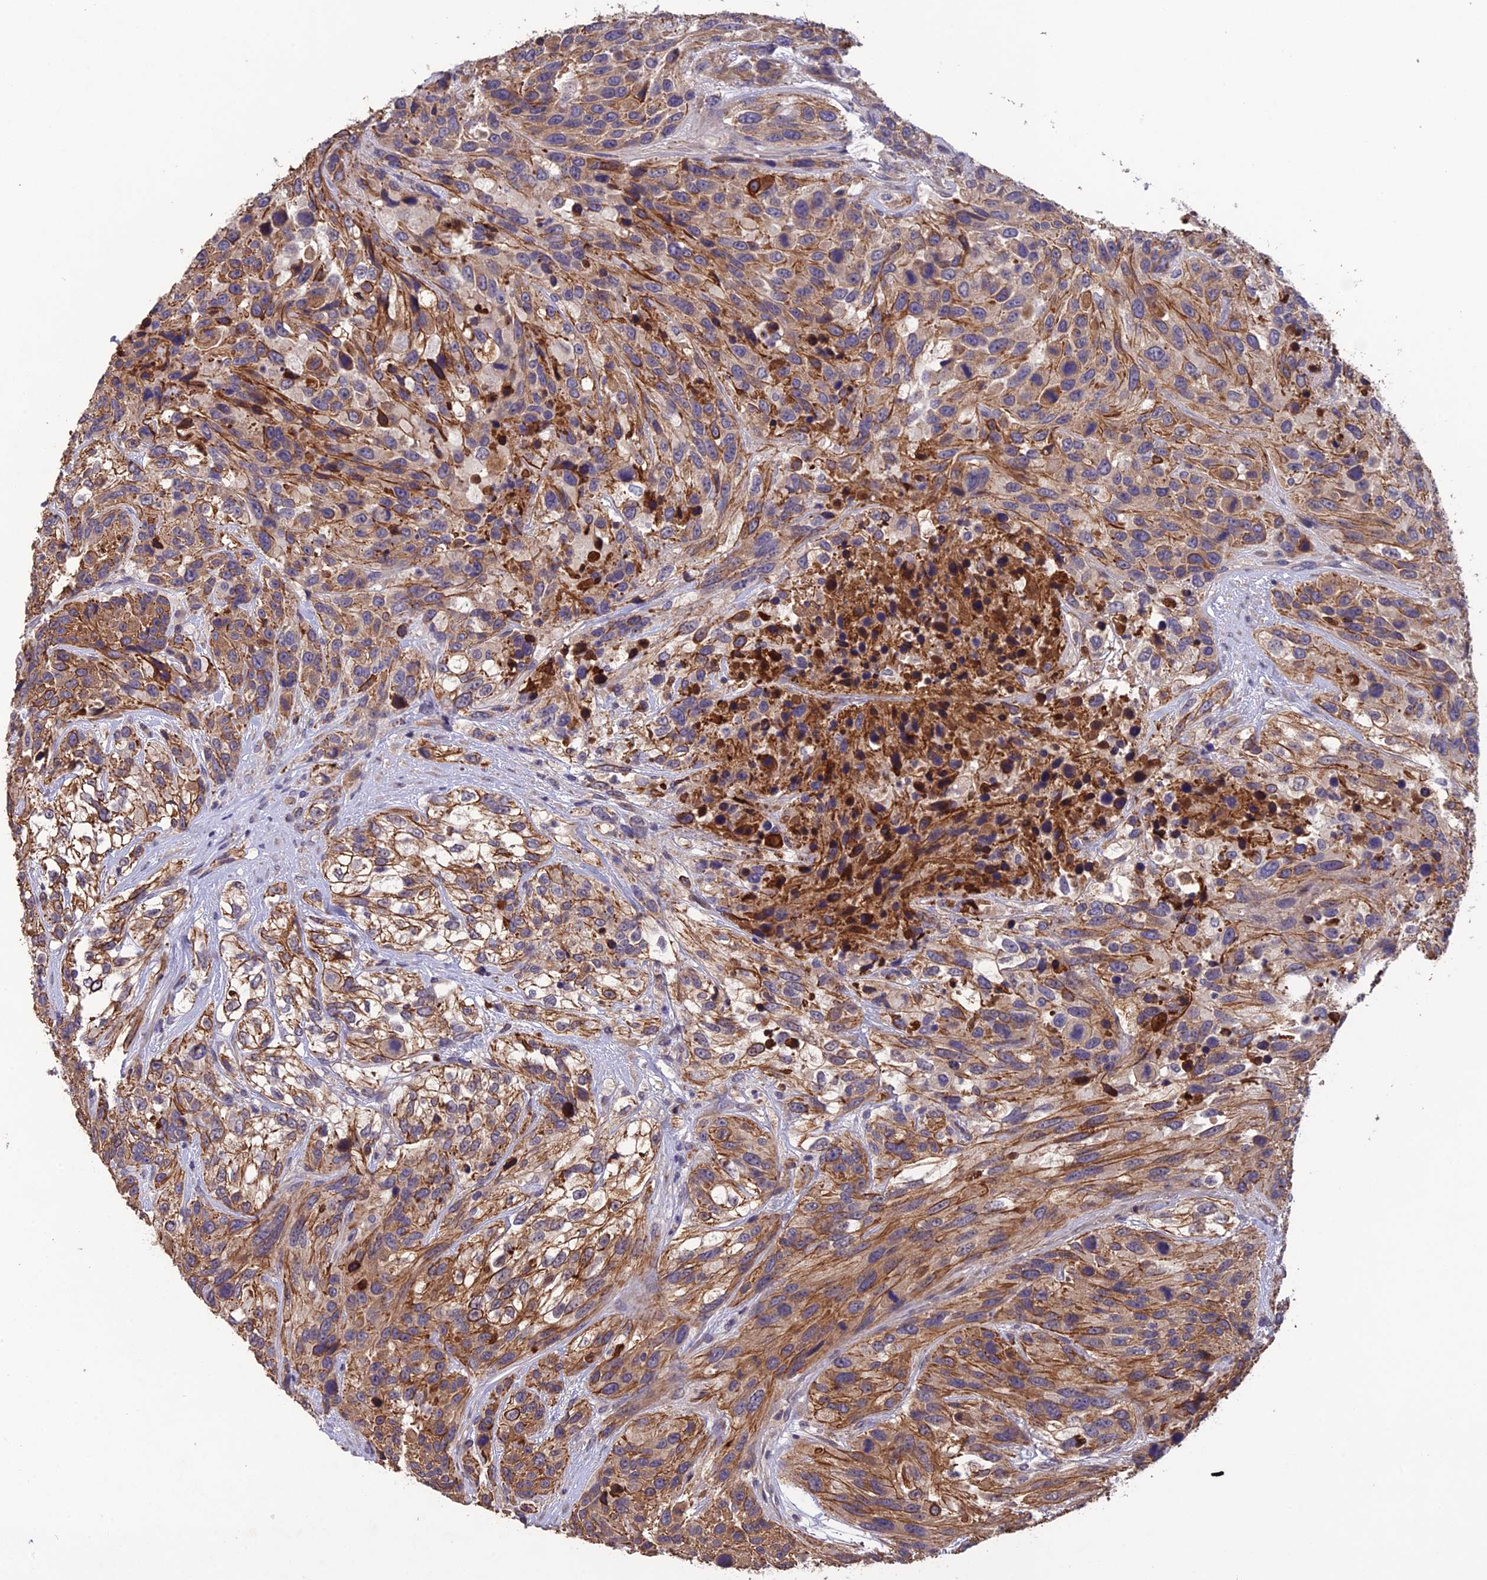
{"staining": {"intensity": "moderate", "quantity": ">75%", "location": "cytoplasmic/membranous"}, "tissue": "urothelial cancer", "cell_type": "Tumor cells", "image_type": "cancer", "snomed": [{"axis": "morphology", "description": "Urothelial carcinoma, High grade"}, {"axis": "topography", "description": "Urinary bladder"}], "caption": "Tumor cells show medium levels of moderate cytoplasmic/membranous positivity in about >75% of cells in human high-grade urothelial carcinoma.", "gene": "SLC39A13", "patient": {"sex": "female", "age": 70}}